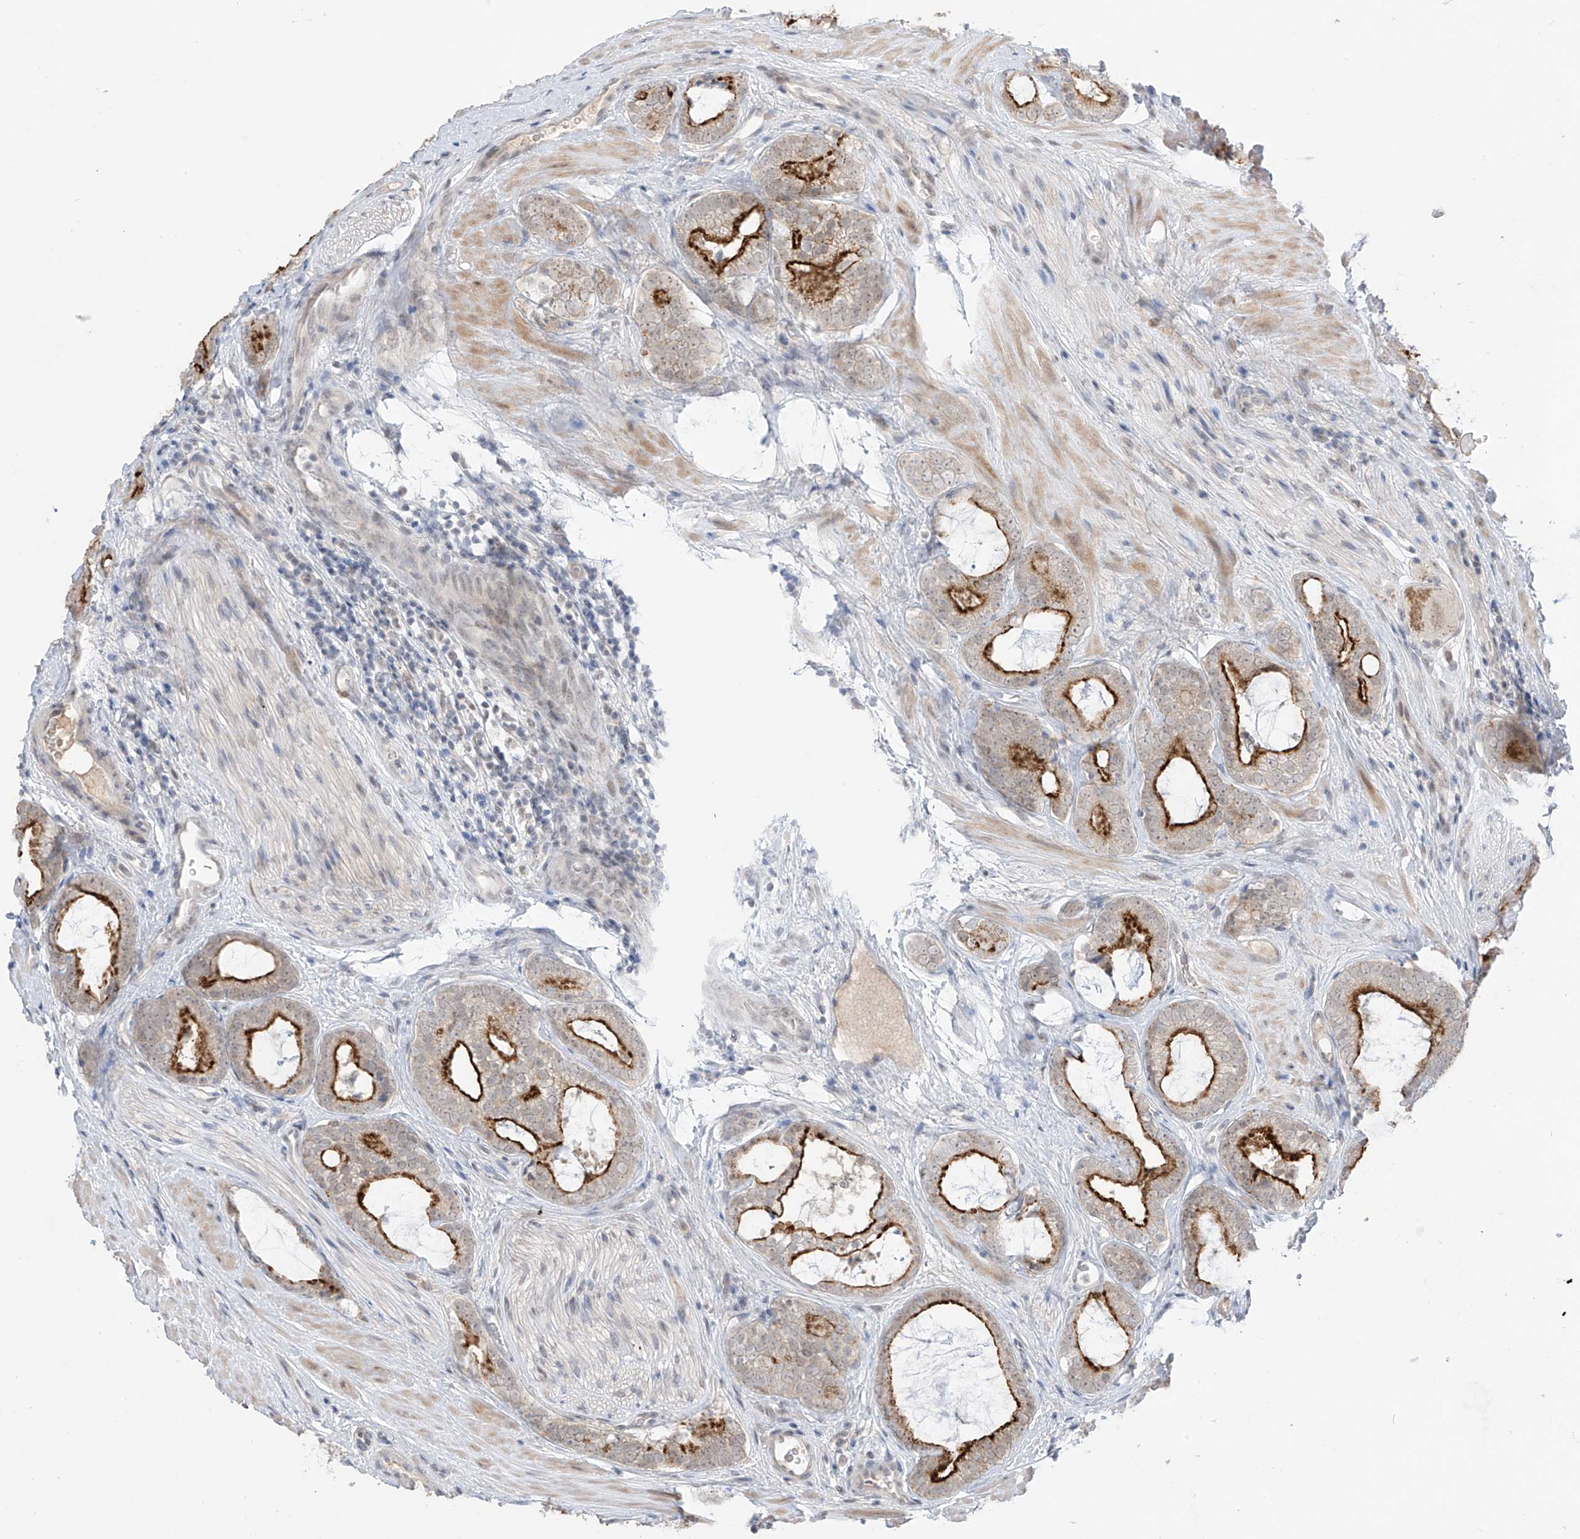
{"staining": {"intensity": "strong", "quantity": "25%-75%", "location": "cytoplasmic/membranous"}, "tissue": "prostate cancer", "cell_type": "Tumor cells", "image_type": "cancer", "snomed": [{"axis": "morphology", "description": "Adenocarcinoma, High grade"}, {"axis": "topography", "description": "Prostate"}], "caption": "A high amount of strong cytoplasmic/membranous positivity is seen in about 25%-75% of tumor cells in prostate cancer tissue. (Brightfield microscopy of DAB IHC at high magnification).", "gene": "OGT", "patient": {"sex": "male", "age": 63}}